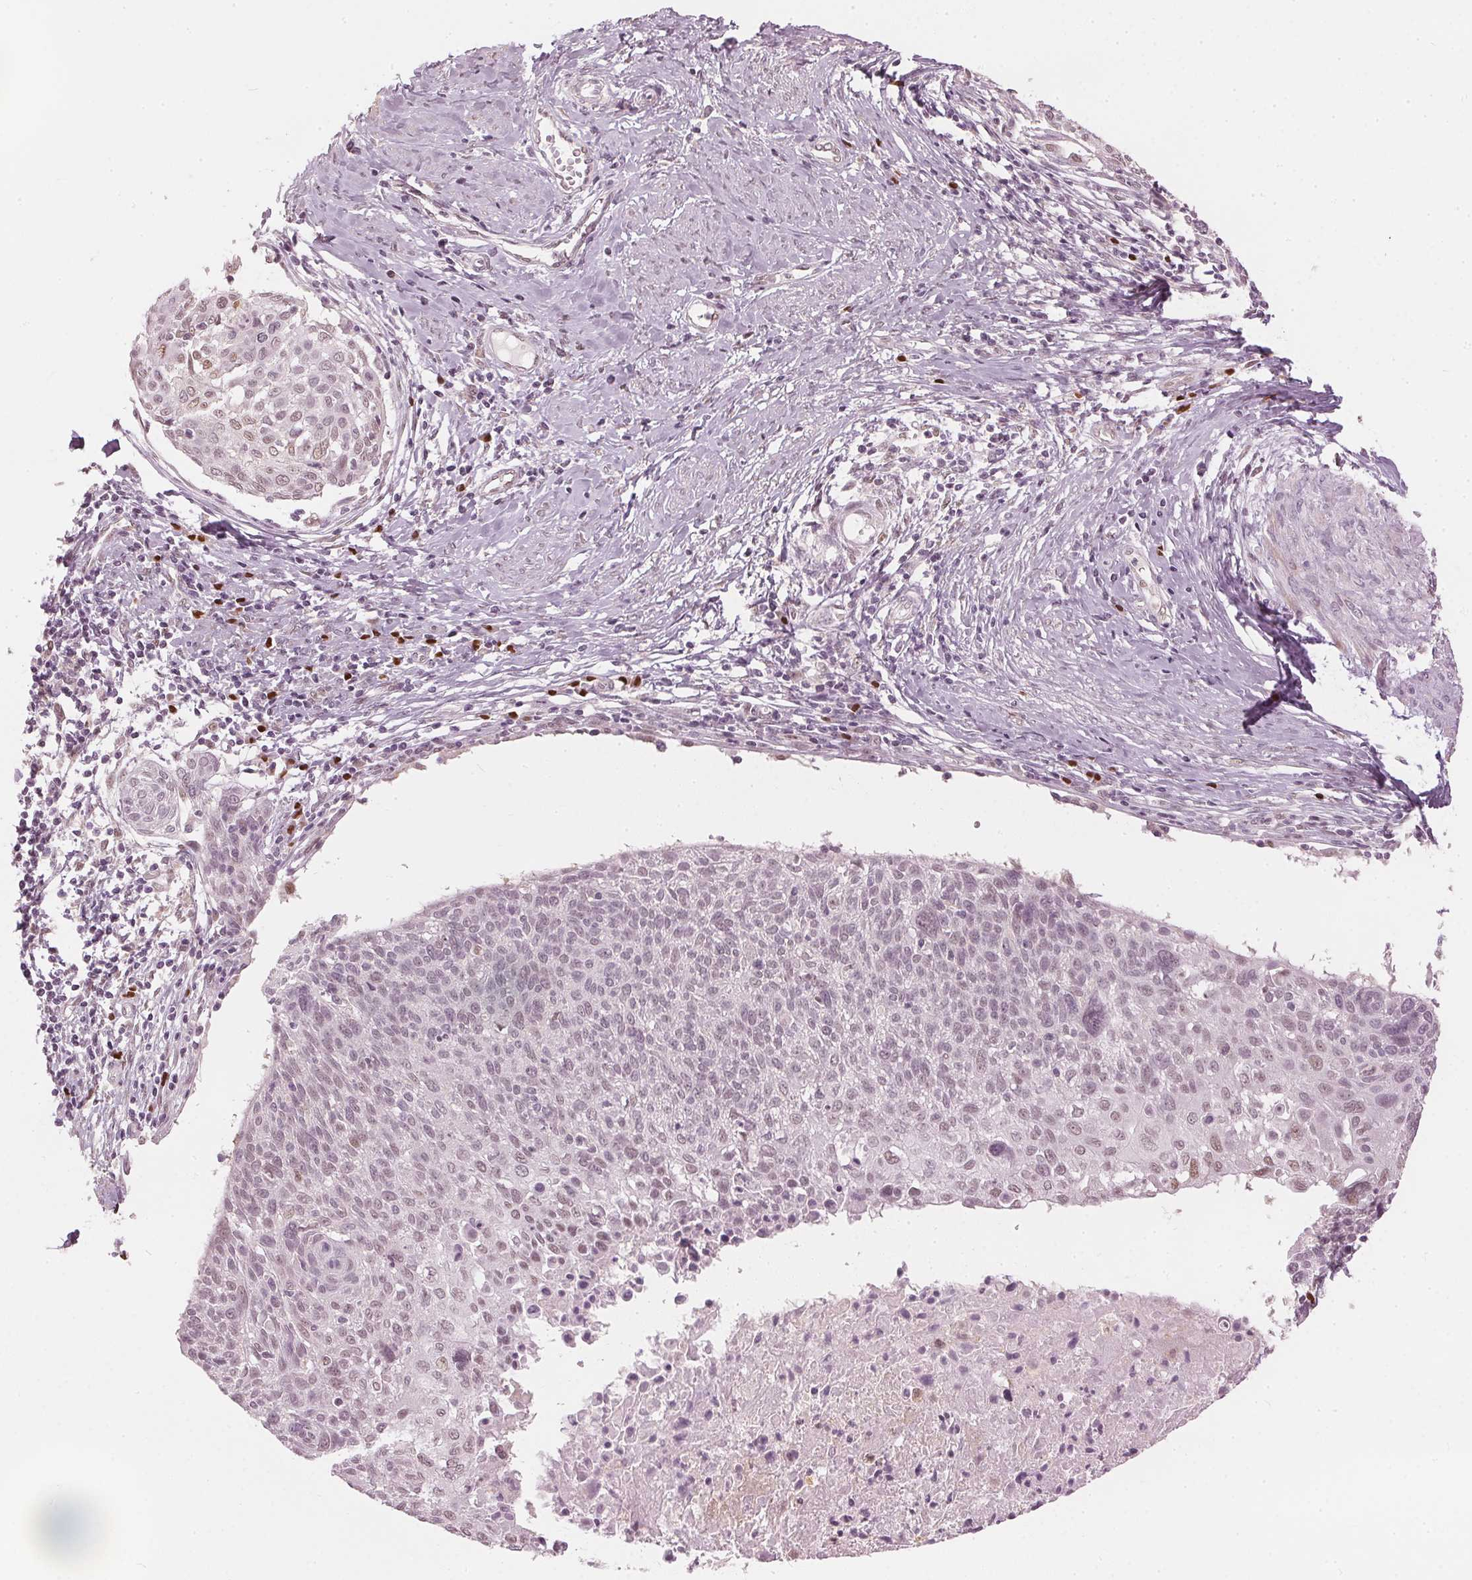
{"staining": {"intensity": "weak", "quantity": "<25%", "location": "nuclear"}, "tissue": "cervical cancer", "cell_type": "Tumor cells", "image_type": "cancer", "snomed": [{"axis": "morphology", "description": "Squamous cell carcinoma, NOS"}, {"axis": "topography", "description": "Cervix"}], "caption": "Tumor cells are negative for brown protein staining in cervical cancer.", "gene": "SLC39A3", "patient": {"sex": "female", "age": 49}}